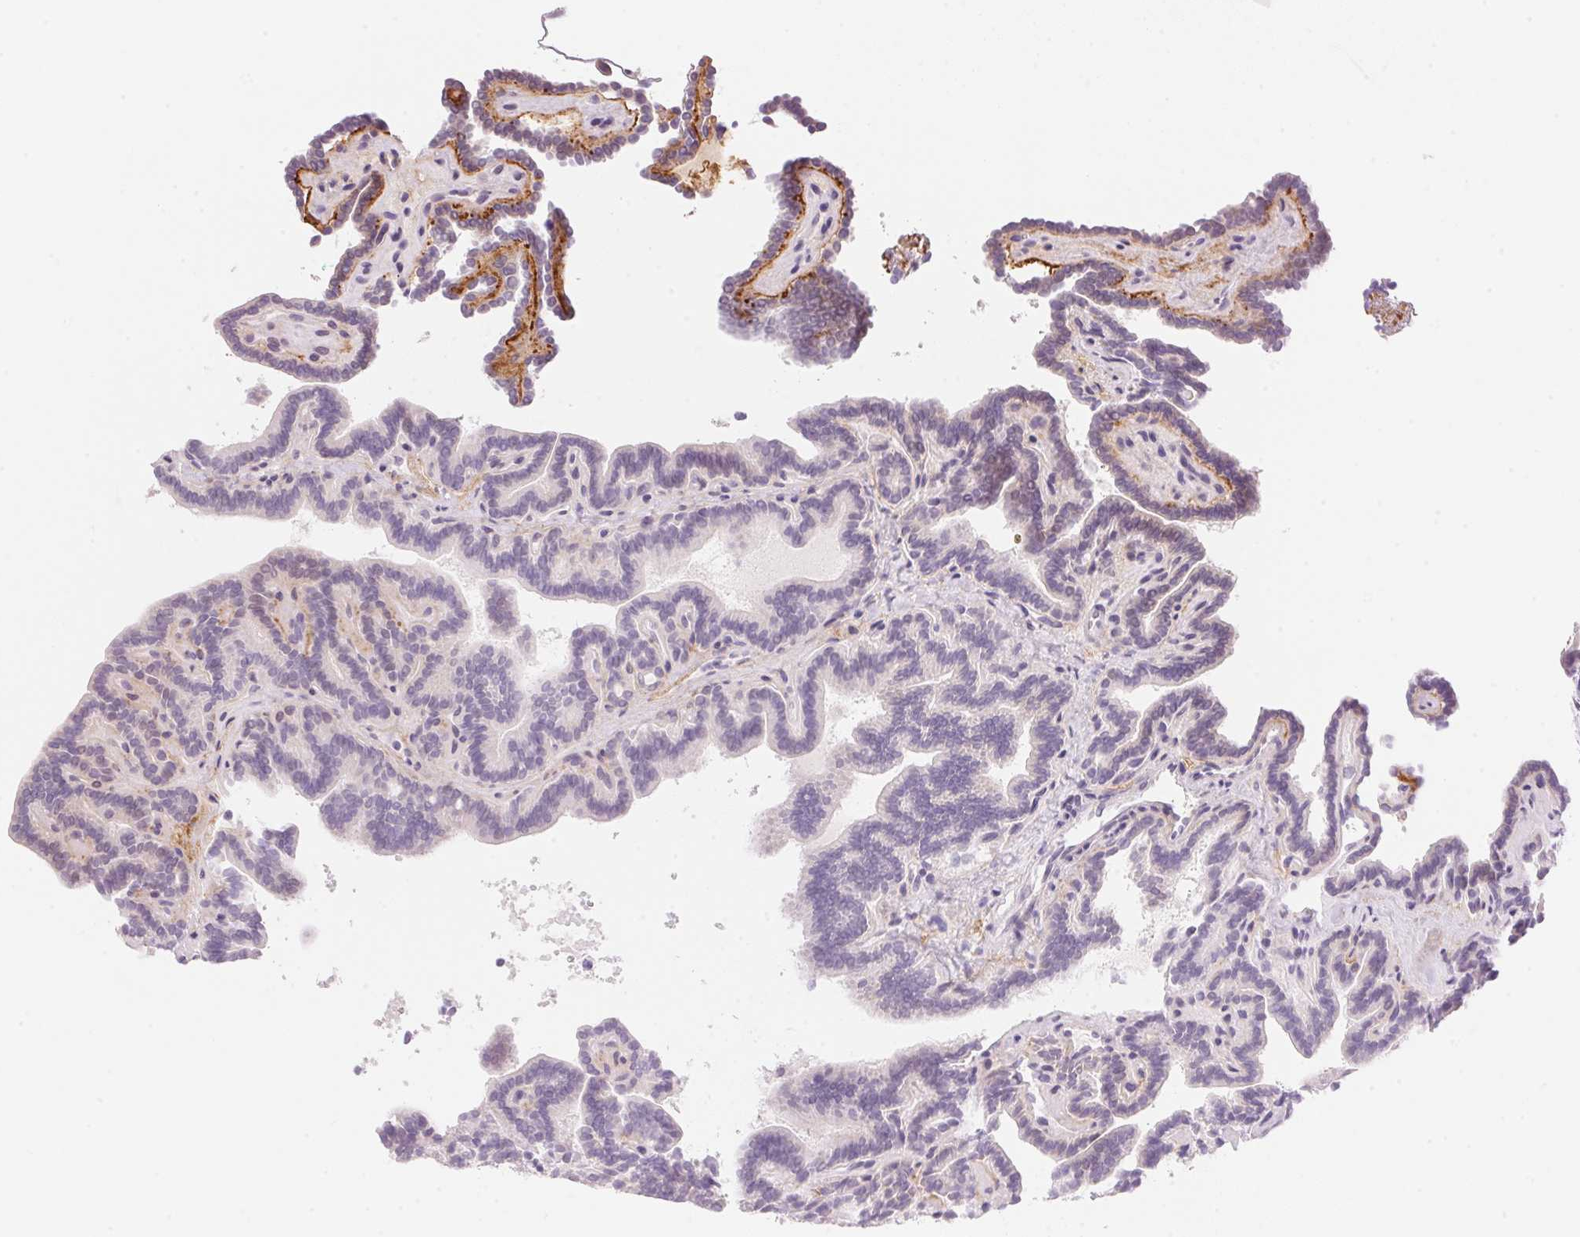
{"staining": {"intensity": "negative", "quantity": "none", "location": "none"}, "tissue": "thyroid cancer", "cell_type": "Tumor cells", "image_type": "cancer", "snomed": [{"axis": "morphology", "description": "Papillary adenocarcinoma, NOS"}, {"axis": "topography", "description": "Thyroid gland"}], "caption": "Immunohistochemistry (IHC) image of neoplastic tissue: human thyroid papillary adenocarcinoma stained with DAB reveals no significant protein staining in tumor cells.", "gene": "TEKT1", "patient": {"sex": "female", "age": 21}}